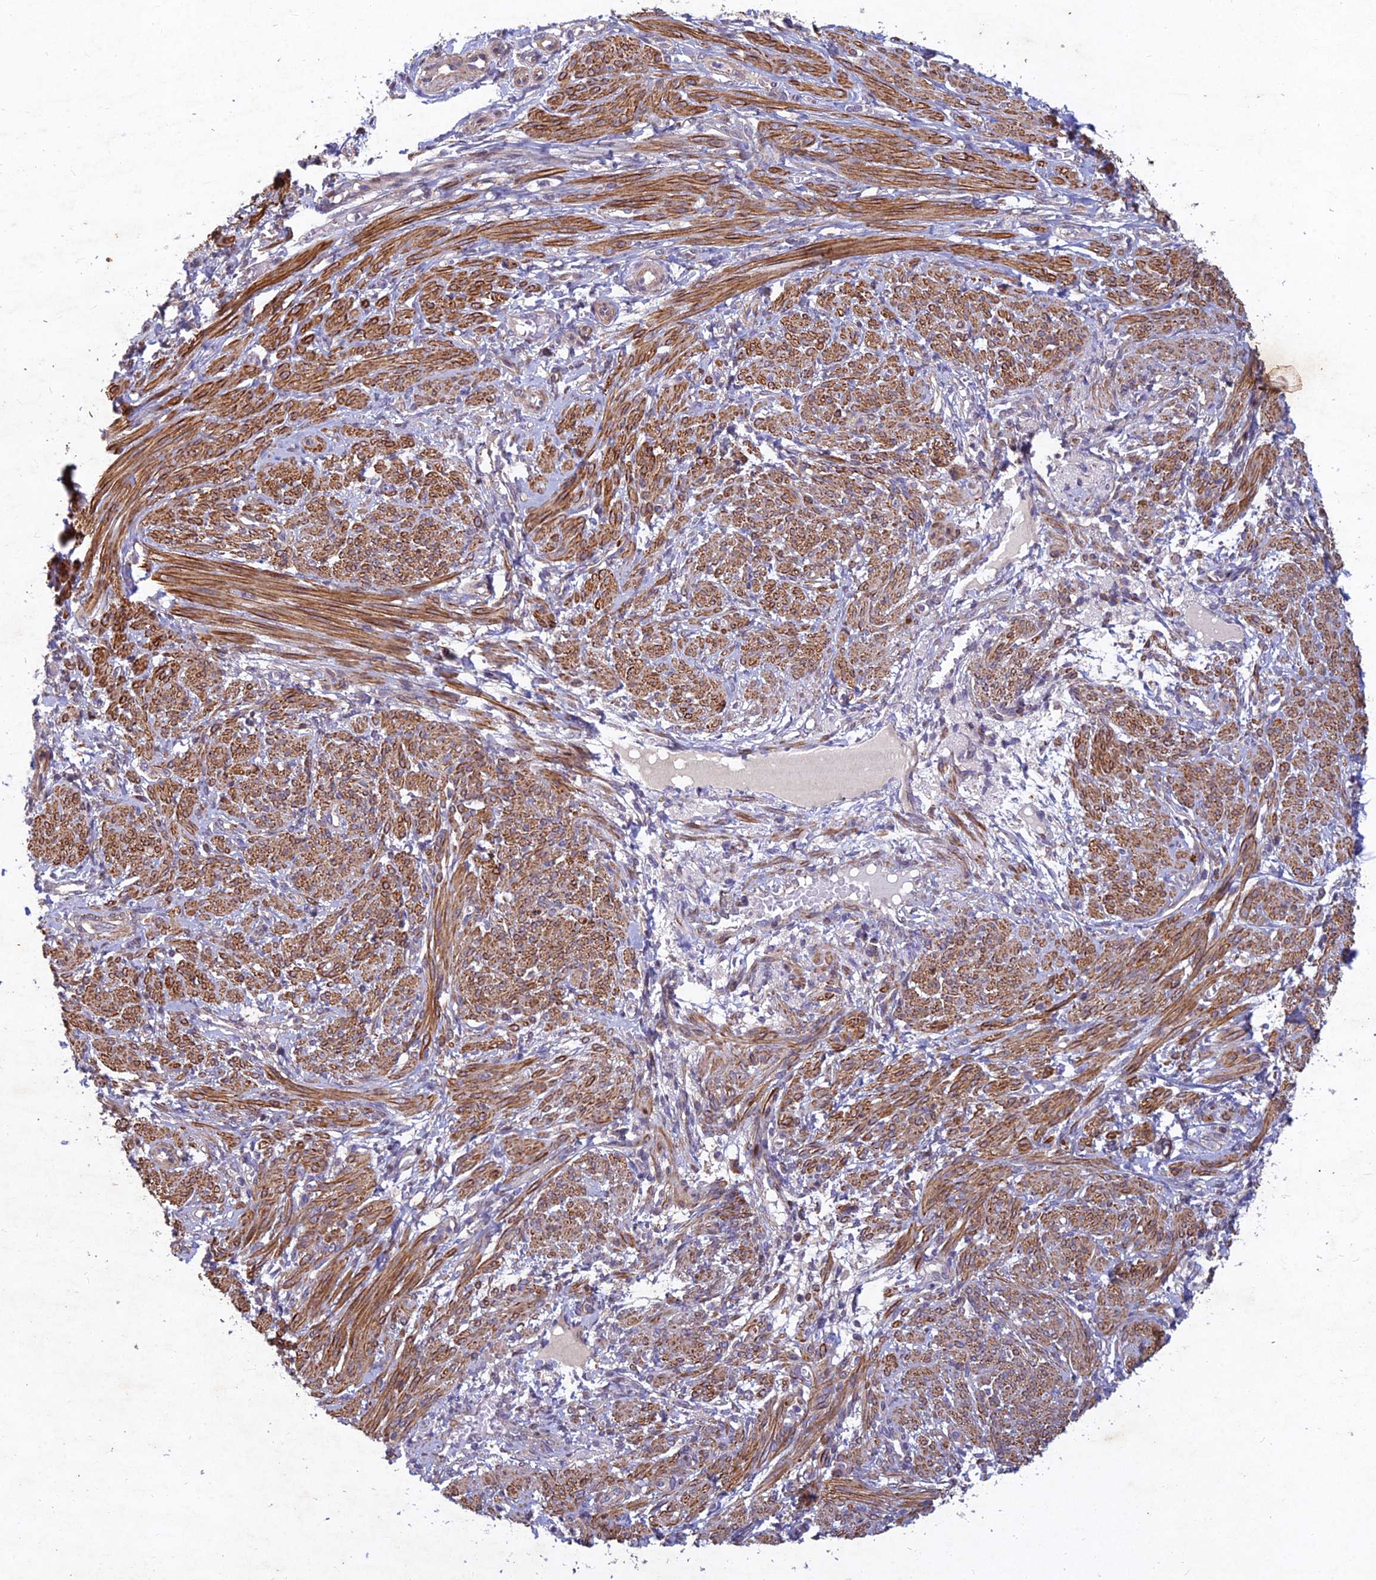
{"staining": {"intensity": "moderate", "quantity": "25%-75%", "location": "cytoplasmic/membranous"}, "tissue": "smooth muscle", "cell_type": "Smooth muscle cells", "image_type": "normal", "snomed": [{"axis": "morphology", "description": "Normal tissue, NOS"}, {"axis": "topography", "description": "Smooth muscle"}], "caption": "Brown immunohistochemical staining in unremarkable human smooth muscle reveals moderate cytoplasmic/membranous staining in about 25%-75% of smooth muscle cells.", "gene": "RELCH", "patient": {"sex": "female", "age": 39}}